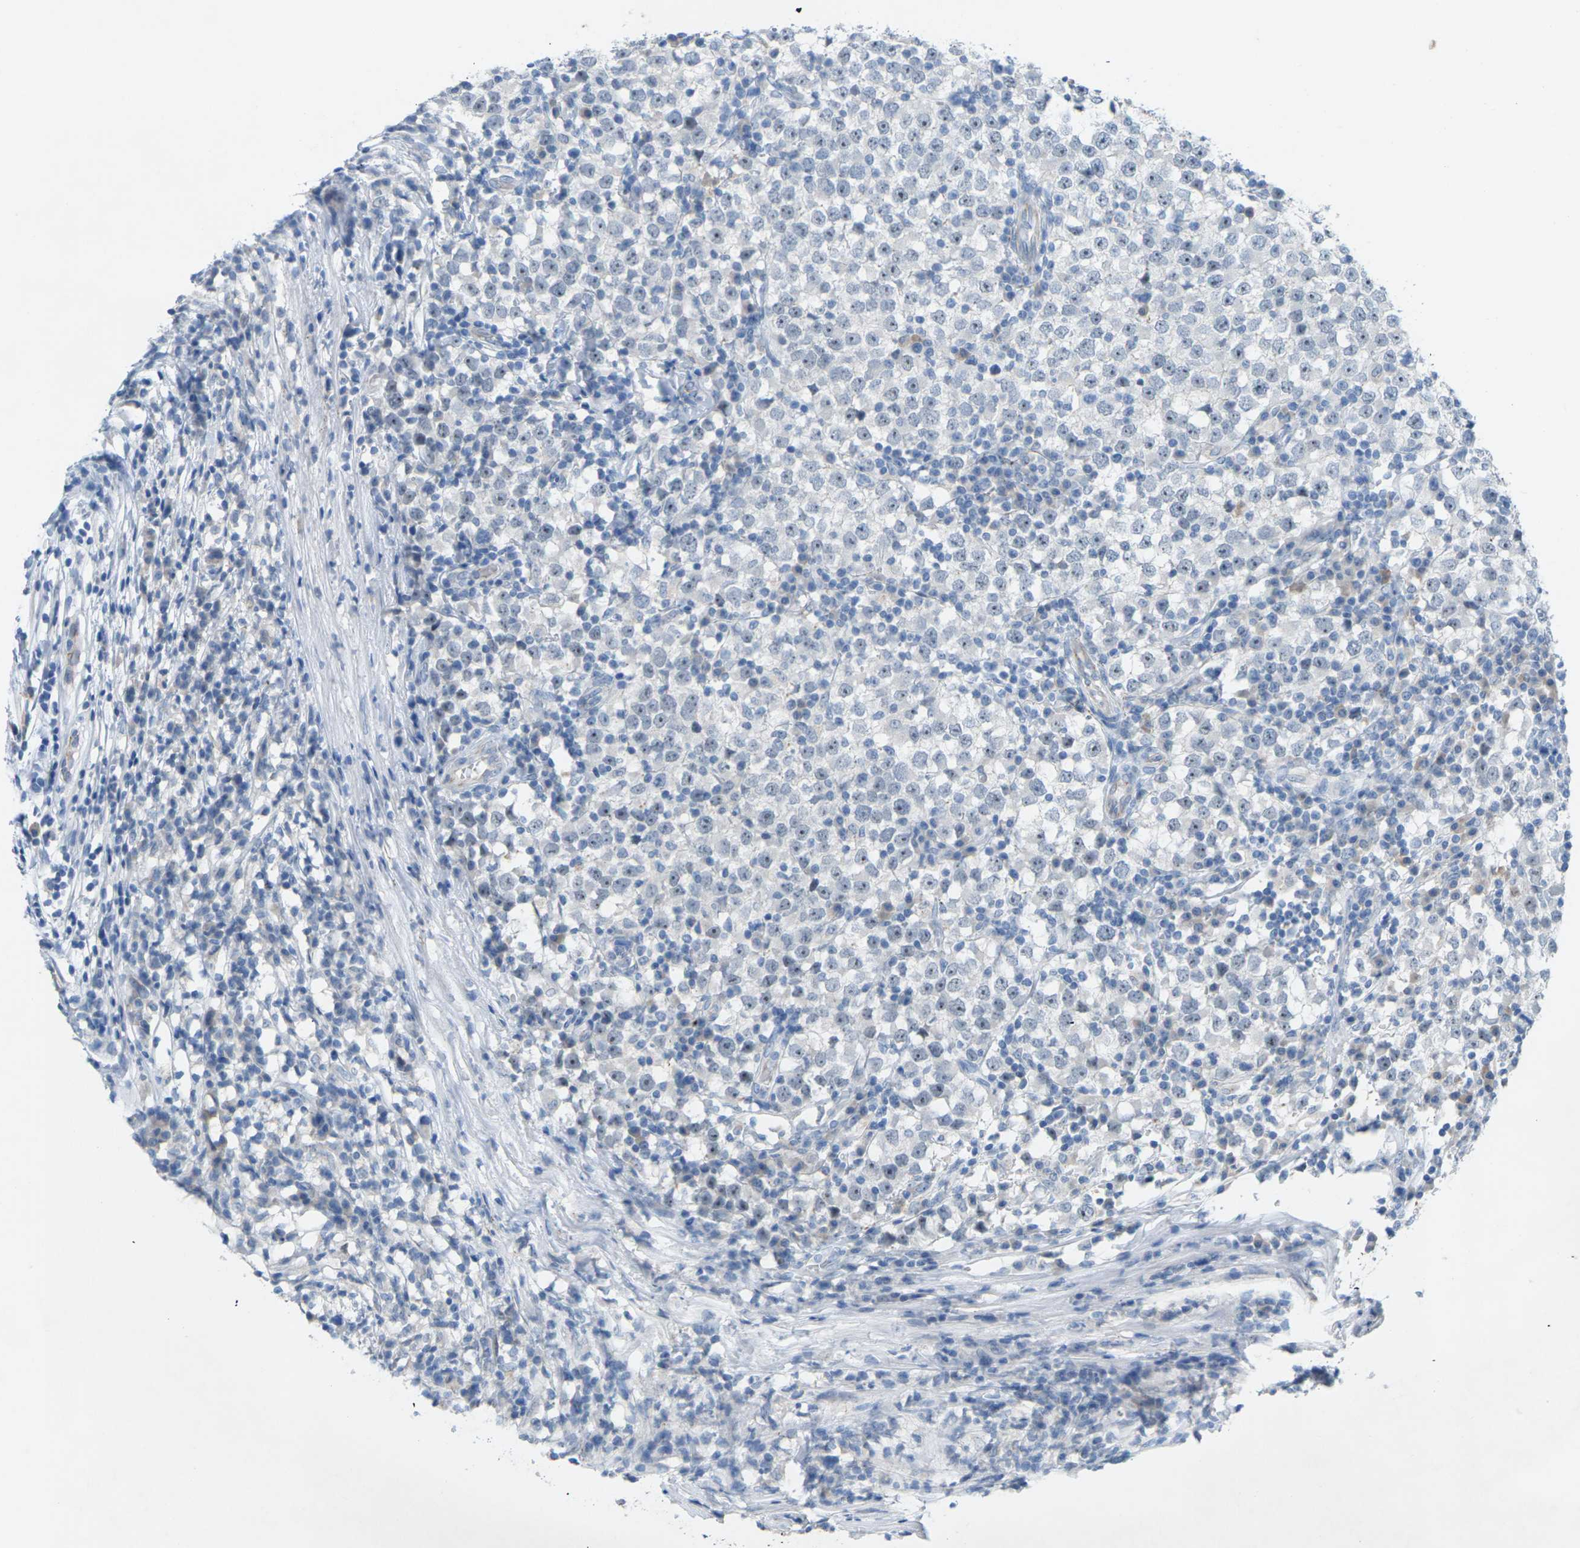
{"staining": {"intensity": "negative", "quantity": "none", "location": "none"}, "tissue": "testis cancer", "cell_type": "Tumor cells", "image_type": "cancer", "snomed": [{"axis": "morphology", "description": "Seminoma, NOS"}, {"axis": "topography", "description": "Testis"}], "caption": "Testis cancer was stained to show a protein in brown. There is no significant expression in tumor cells.", "gene": "CLDN3", "patient": {"sex": "male", "age": 65}}